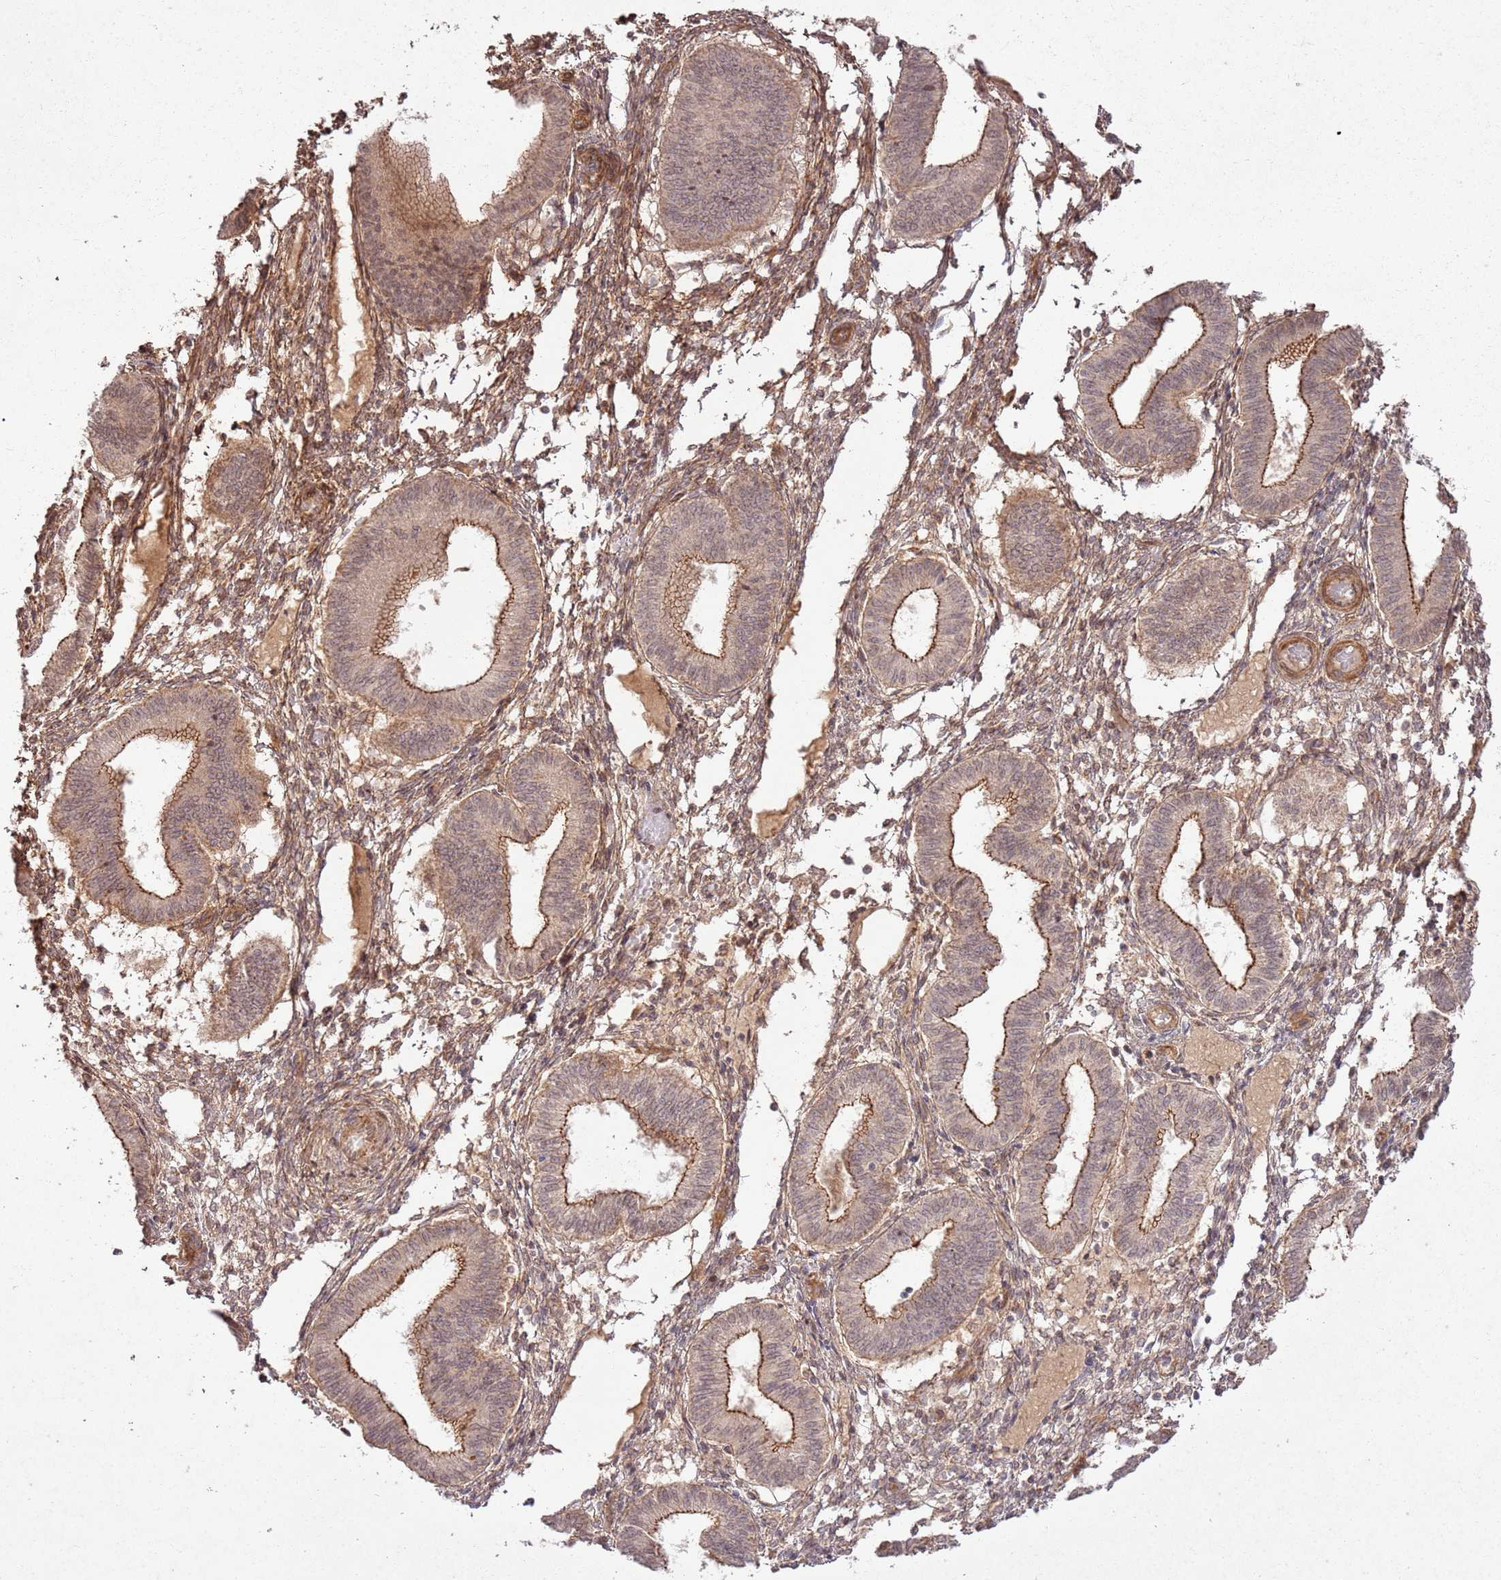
{"staining": {"intensity": "moderate", "quantity": ">75%", "location": "cytoplasmic/membranous,nuclear"}, "tissue": "endometrium", "cell_type": "Cells in endometrial stroma", "image_type": "normal", "snomed": [{"axis": "morphology", "description": "Normal tissue, NOS"}, {"axis": "topography", "description": "Endometrium"}], "caption": "Endometrium was stained to show a protein in brown. There is medium levels of moderate cytoplasmic/membranous,nuclear positivity in approximately >75% of cells in endometrial stroma. Nuclei are stained in blue.", "gene": "ZNF623", "patient": {"sex": "female", "age": 39}}